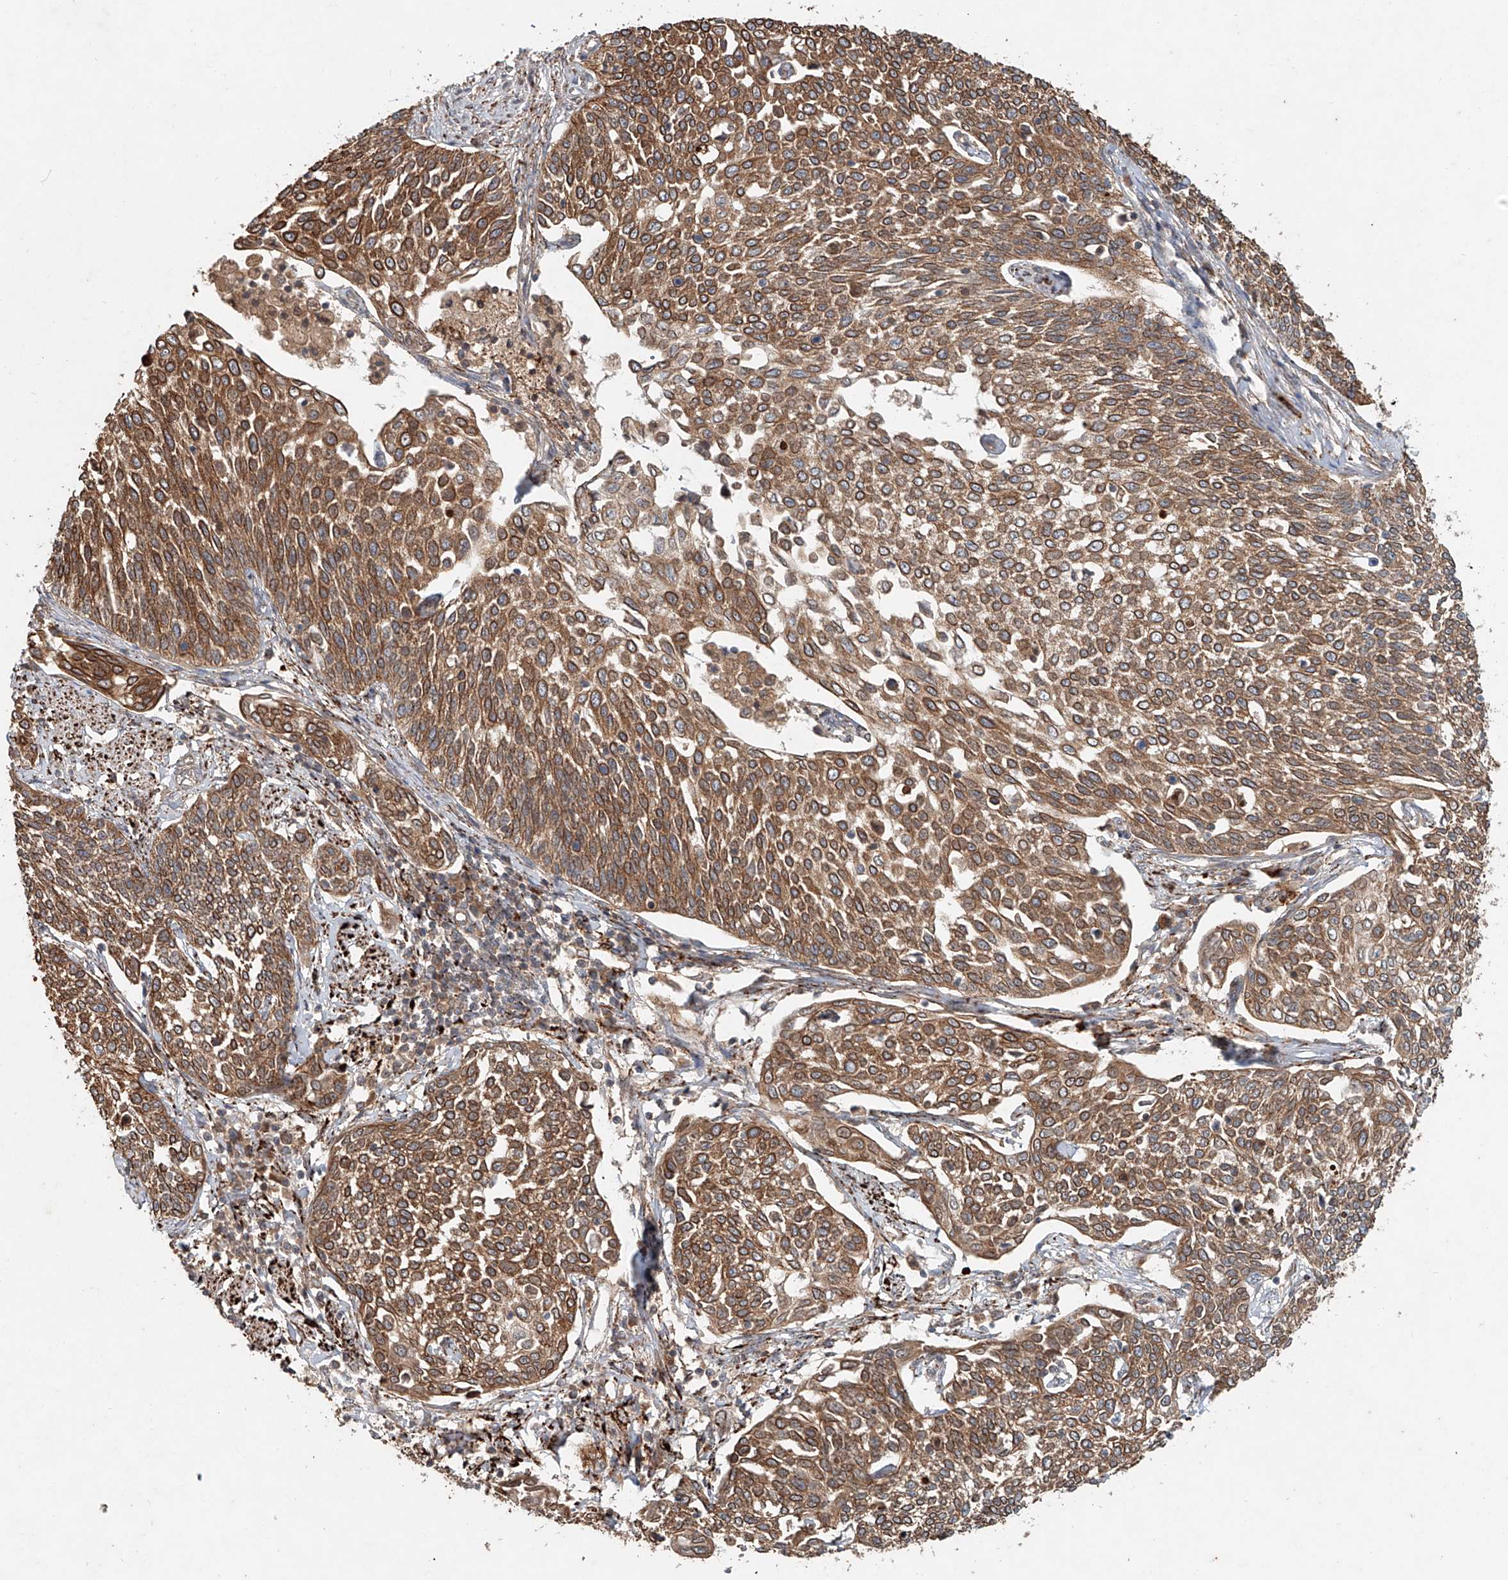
{"staining": {"intensity": "moderate", "quantity": ">75%", "location": "cytoplasmic/membranous"}, "tissue": "cervical cancer", "cell_type": "Tumor cells", "image_type": "cancer", "snomed": [{"axis": "morphology", "description": "Squamous cell carcinoma, NOS"}, {"axis": "topography", "description": "Cervix"}], "caption": "Protein staining shows moderate cytoplasmic/membranous staining in about >75% of tumor cells in cervical squamous cell carcinoma.", "gene": "IER5", "patient": {"sex": "female", "age": 34}}